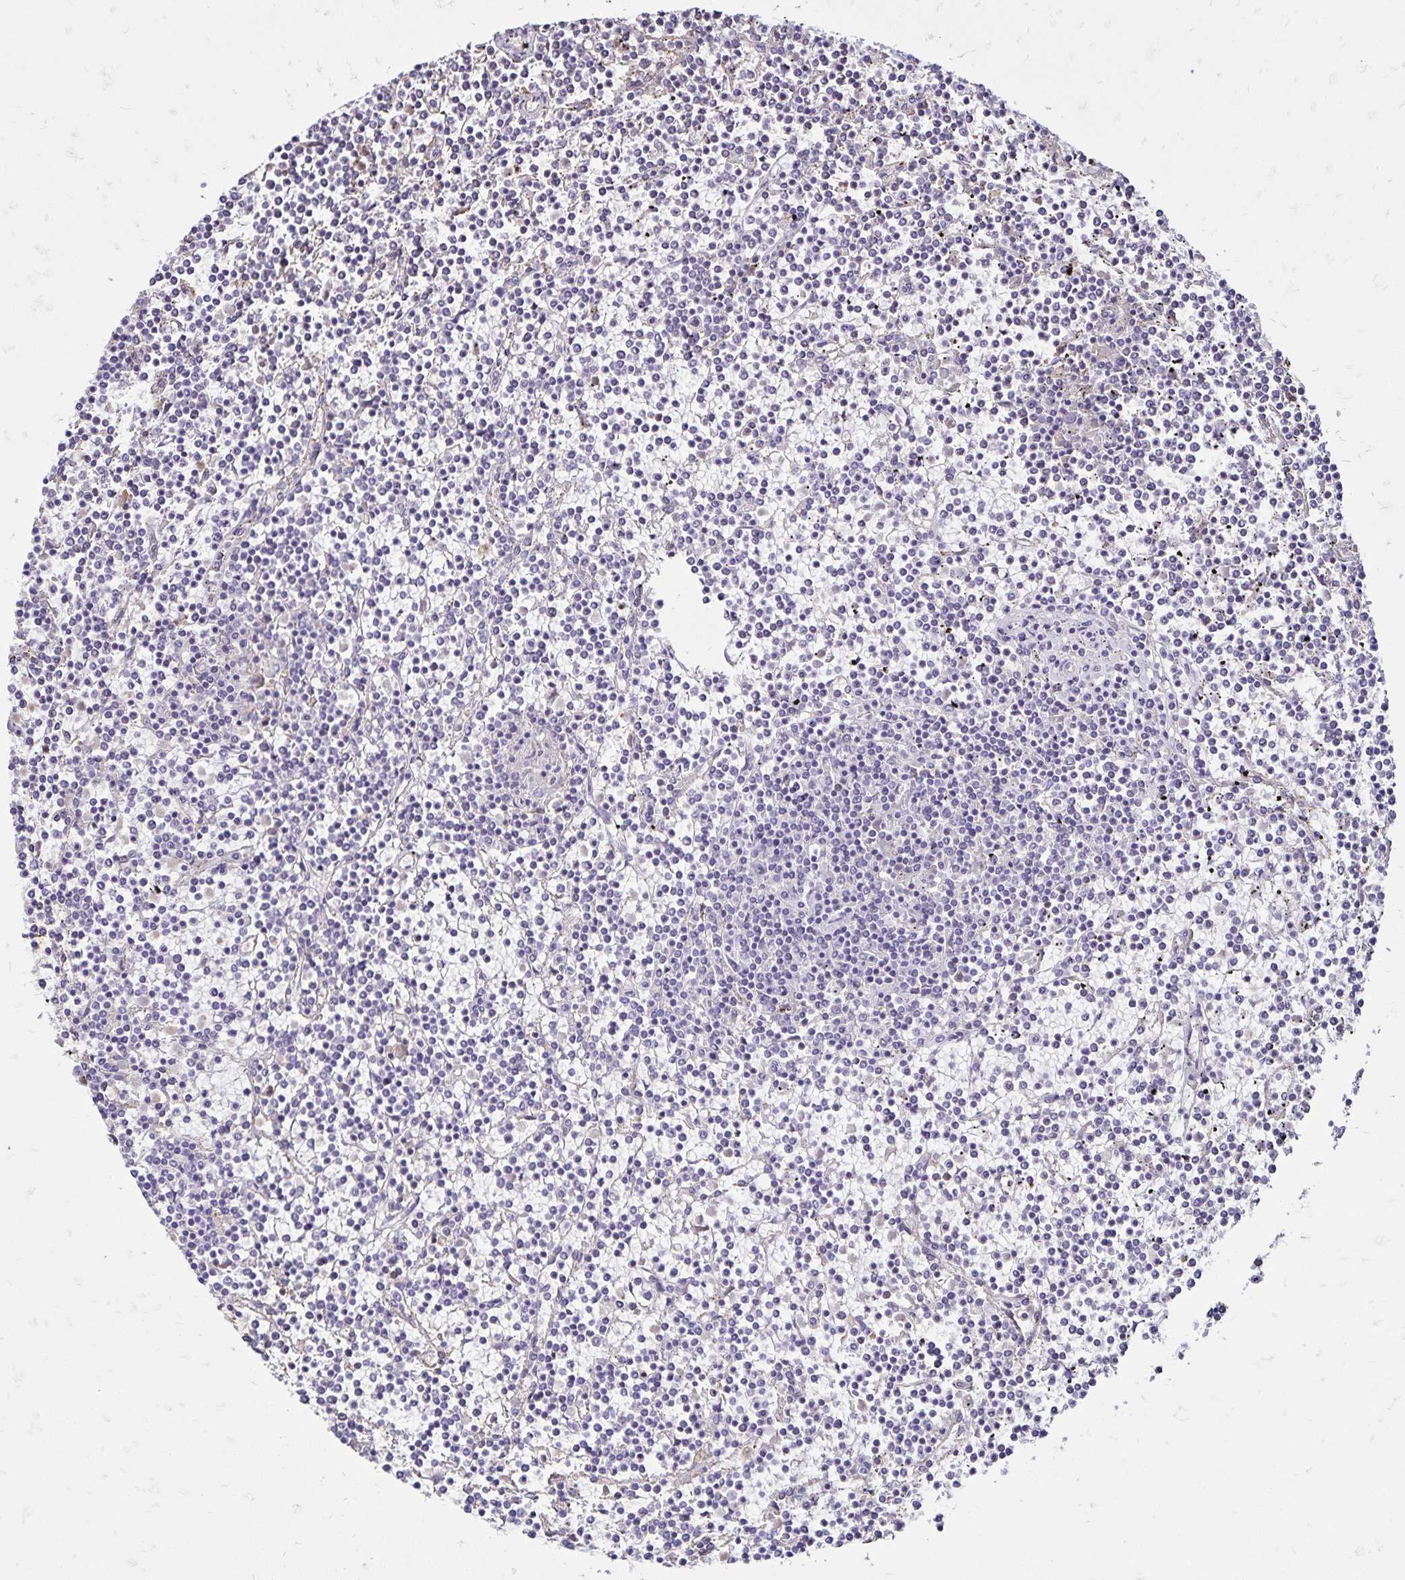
{"staining": {"intensity": "negative", "quantity": "none", "location": "none"}, "tissue": "lymphoma", "cell_type": "Tumor cells", "image_type": "cancer", "snomed": [{"axis": "morphology", "description": "Malignant lymphoma, non-Hodgkin's type, Low grade"}, {"axis": "topography", "description": "Spleen"}], "caption": "This histopathology image is of low-grade malignant lymphoma, non-Hodgkin's type stained with IHC to label a protein in brown with the nuclei are counter-stained blue. There is no positivity in tumor cells.", "gene": "KISS1", "patient": {"sex": "female", "age": 19}}